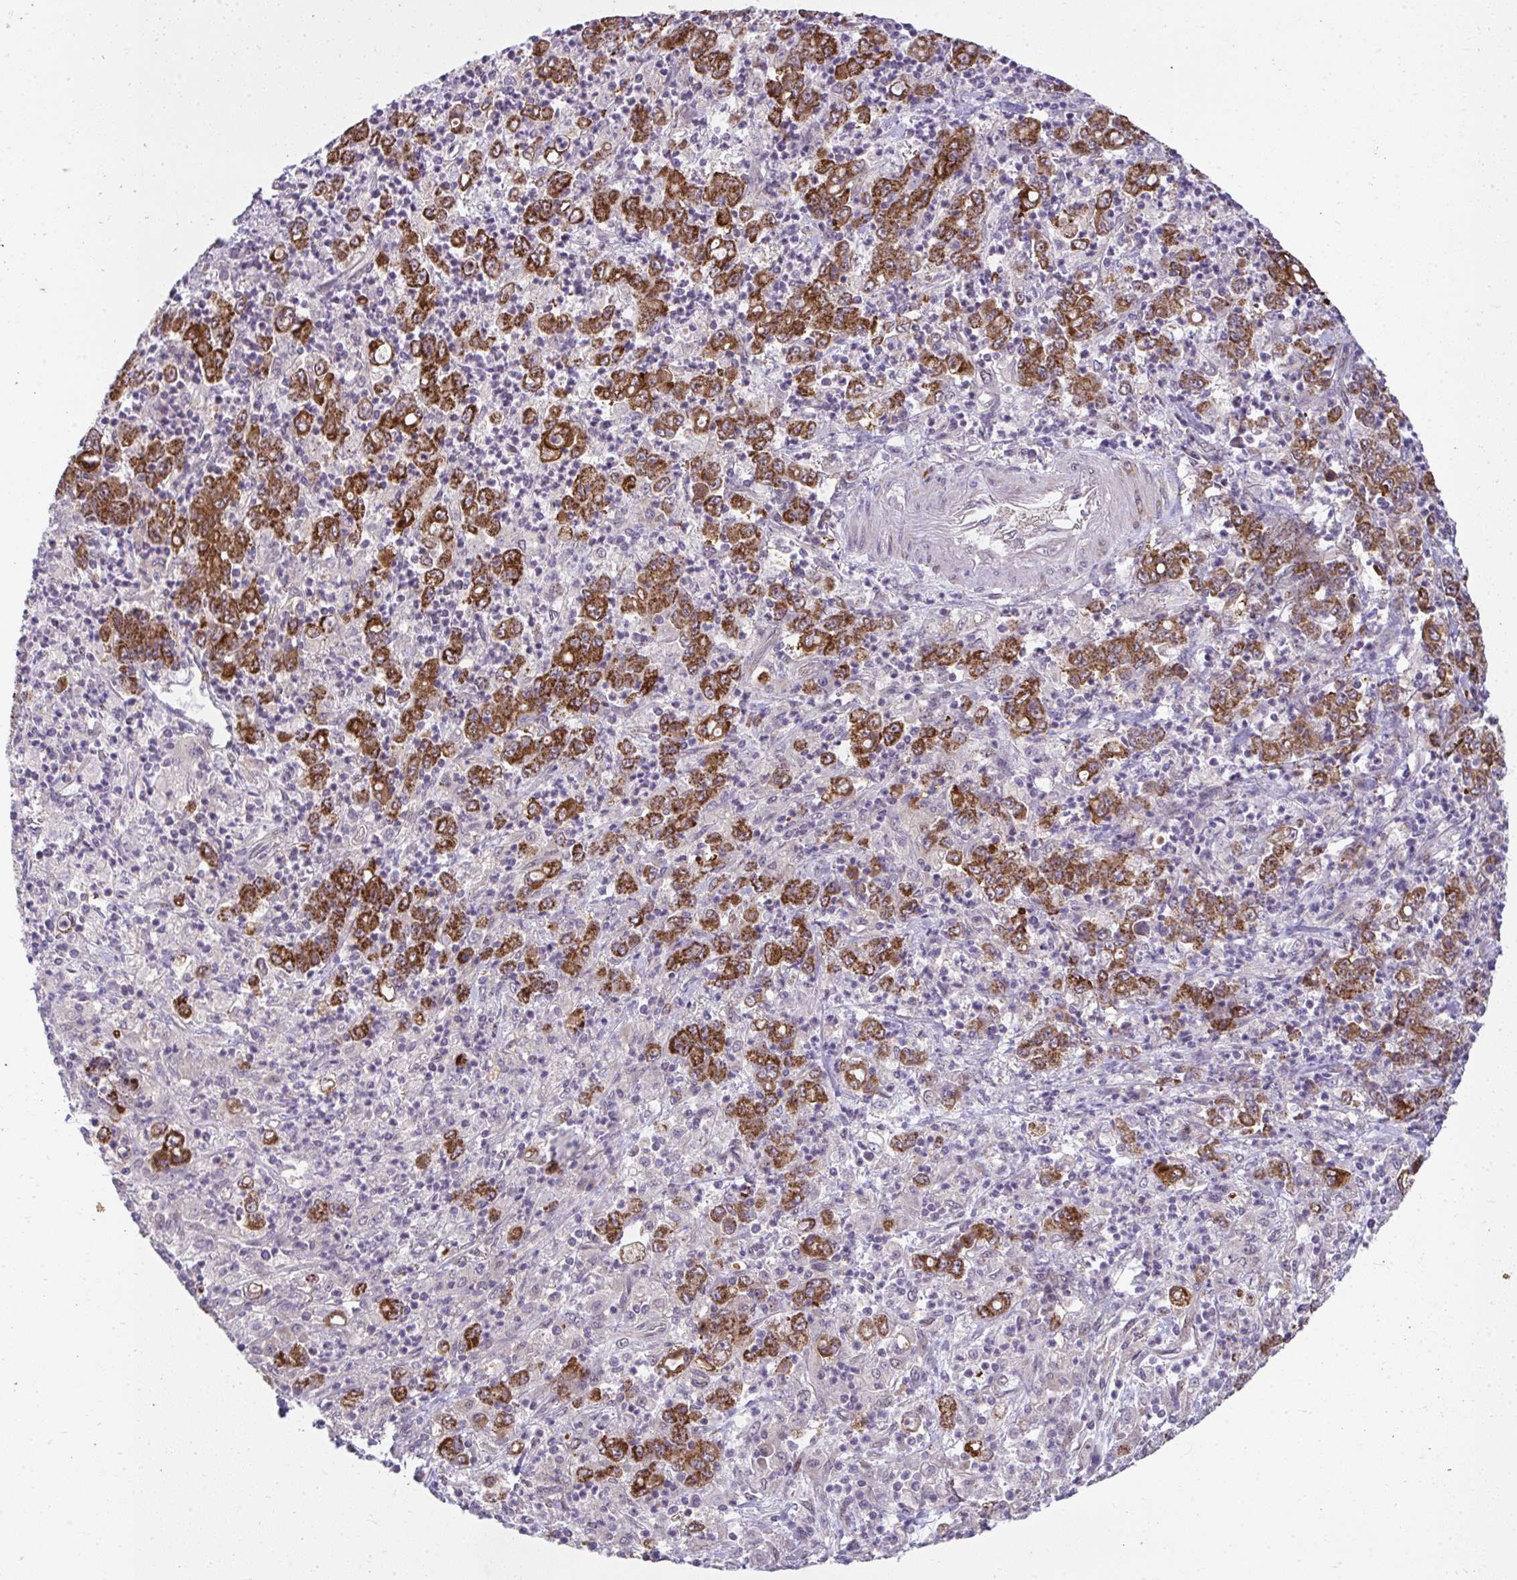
{"staining": {"intensity": "strong", "quantity": ">75%", "location": "cytoplasmic/membranous"}, "tissue": "stomach cancer", "cell_type": "Tumor cells", "image_type": "cancer", "snomed": [{"axis": "morphology", "description": "Adenocarcinoma, NOS"}, {"axis": "topography", "description": "Stomach, lower"}], "caption": "IHC (DAB (3,3'-diaminobenzidine)) staining of human adenocarcinoma (stomach) shows strong cytoplasmic/membranous protein positivity in about >75% of tumor cells.", "gene": "RDH14", "patient": {"sex": "female", "age": 71}}